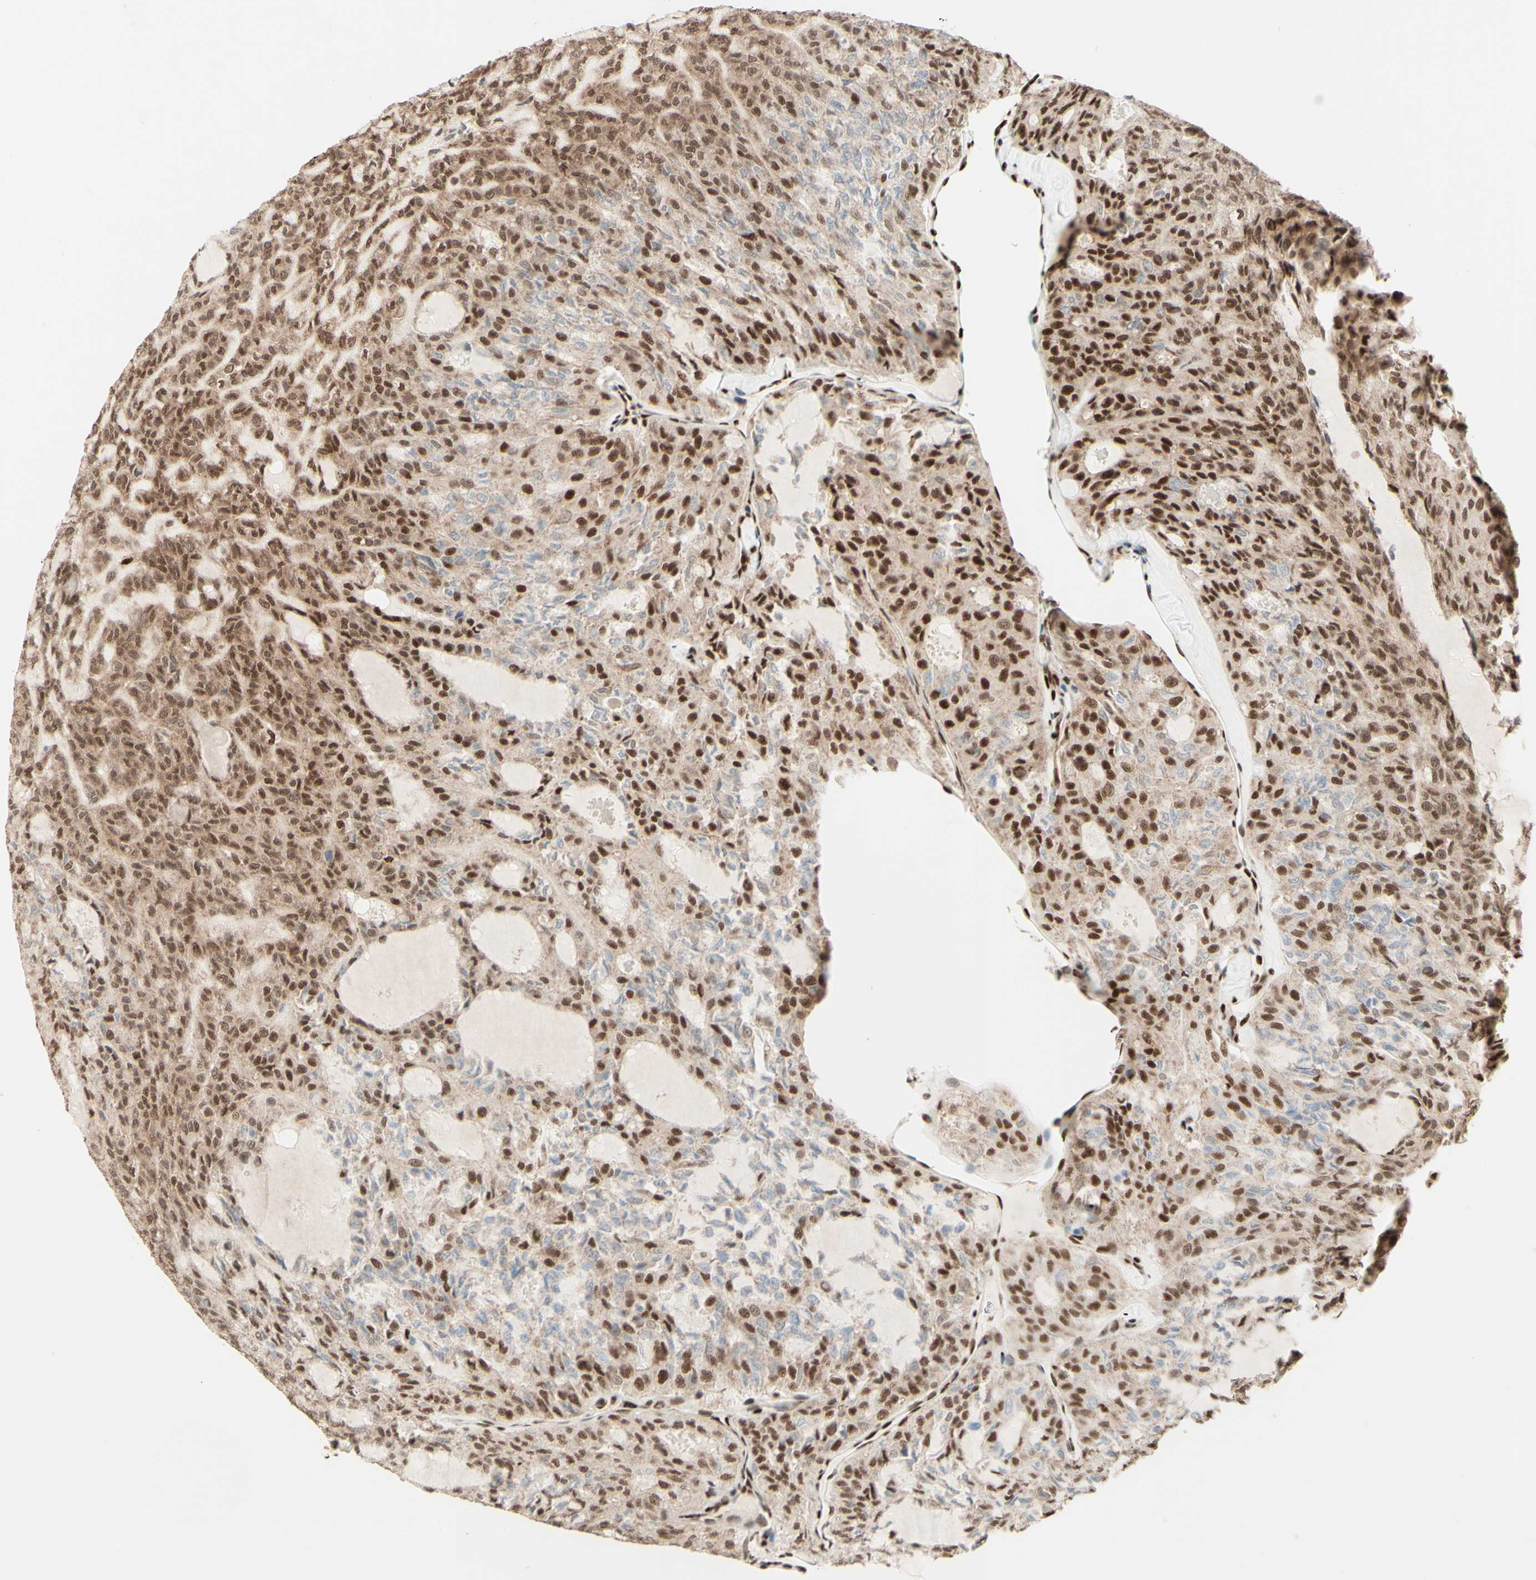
{"staining": {"intensity": "moderate", "quantity": ">75%", "location": "nuclear"}, "tissue": "thyroid cancer", "cell_type": "Tumor cells", "image_type": "cancer", "snomed": [{"axis": "morphology", "description": "Follicular adenoma carcinoma, NOS"}, {"axis": "topography", "description": "Thyroid gland"}], "caption": "Immunohistochemistry (IHC) image of neoplastic tissue: follicular adenoma carcinoma (thyroid) stained using IHC shows medium levels of moderate protein expression localized specifically in the nuclear of tumor cells, appearing as a nuclear brown color.", "gene": "NR3C1", "patient": {"sex": "male", "age": 75}}